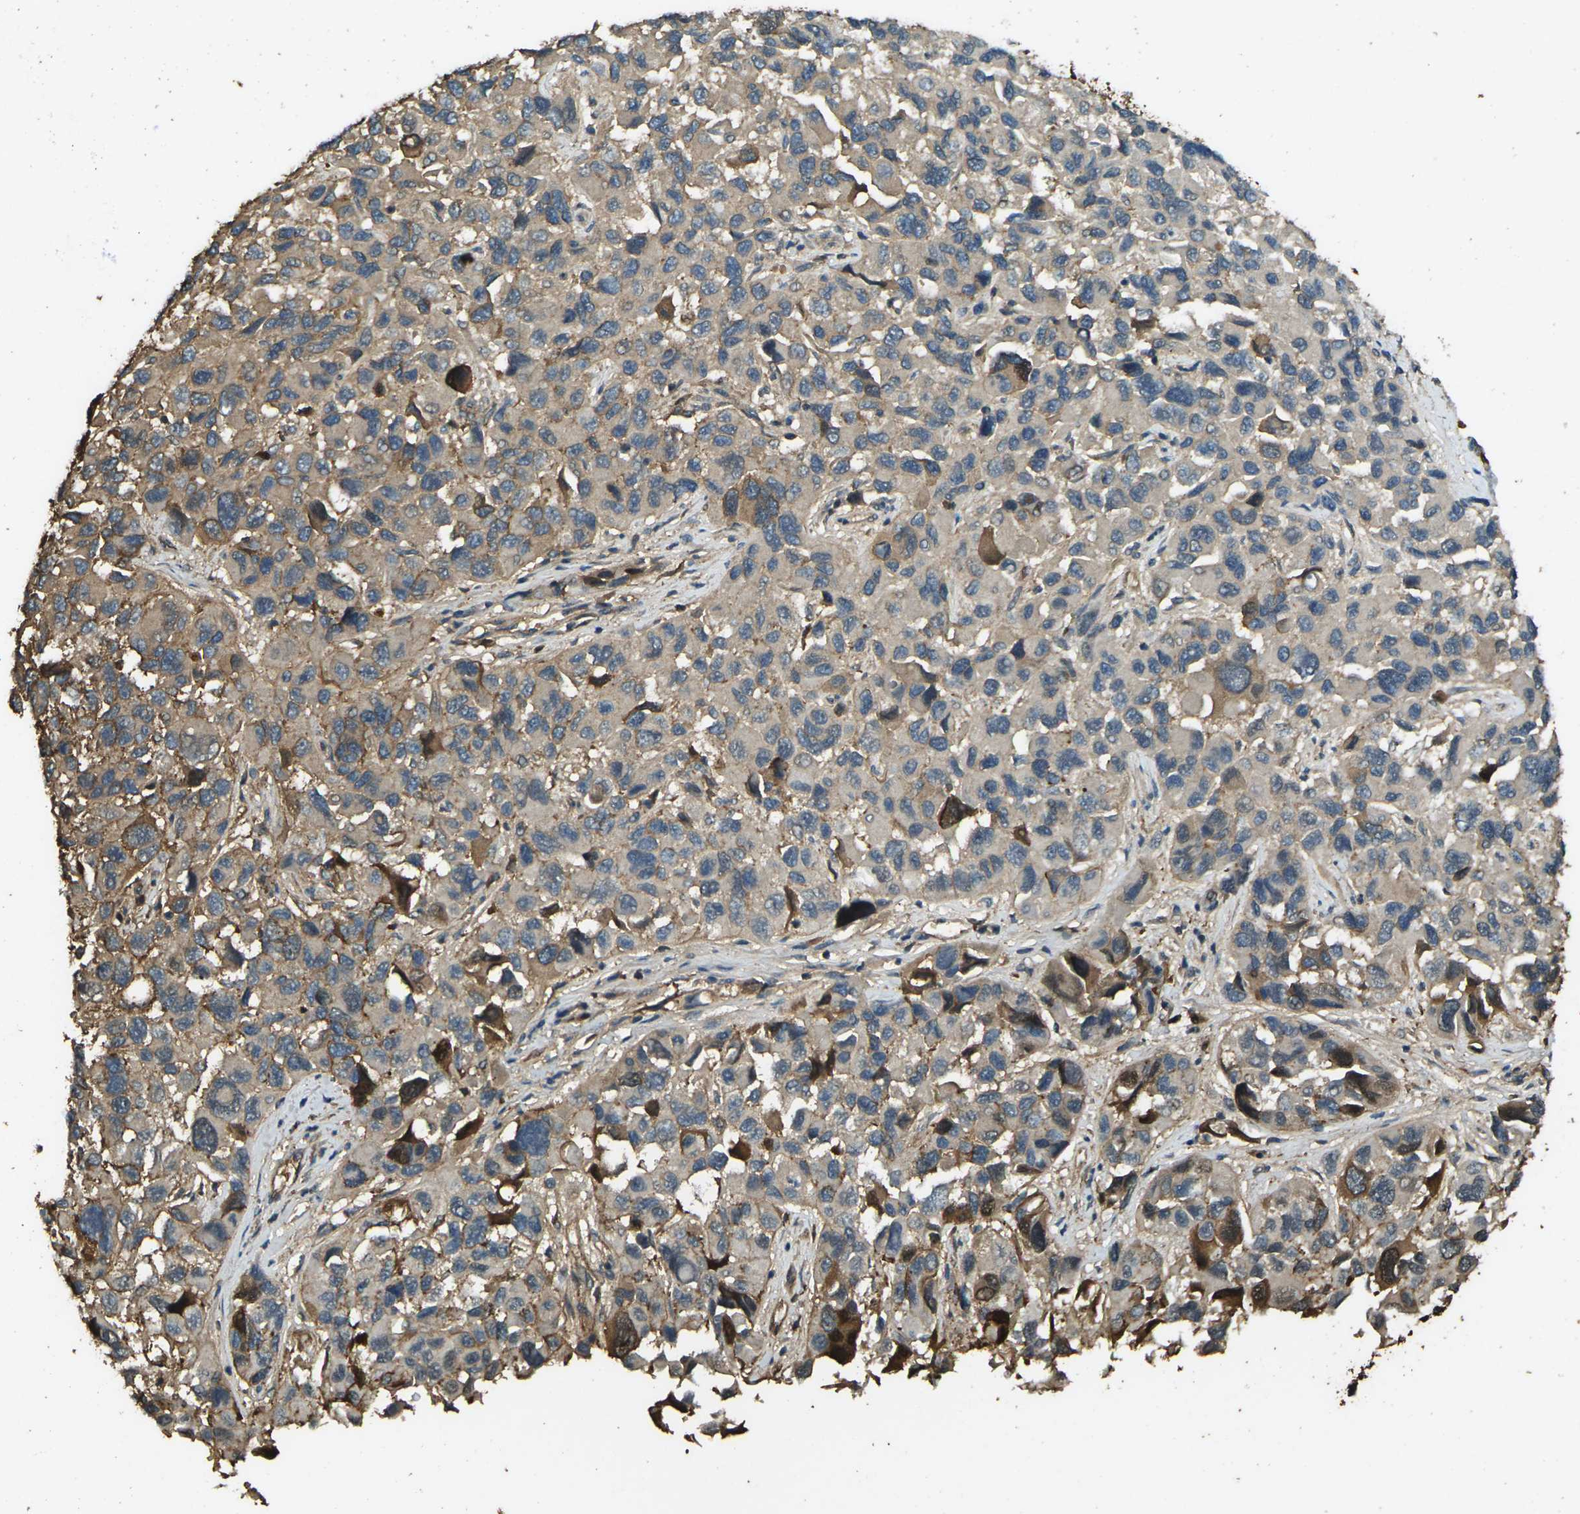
{"staining": {"intensity": "moderate", "quantity": ">75%", "location": "cytoplasmic/membranous"}, "tissue": "melanoma", "cell_type": "Tumor cells", "image_type": "cancer", "snomed": [{"axis": "morphology", "description": "Malignant melanoma, NOS"}, {"axis": "topography", "description": "Skin"}], "caption": "Protein expression analysis of malignant melanoma displays moderate cytoplasmic/membranous expression in approximately >75% of tumor cells.", "gene": "CYP1B1", "patient": {"sex": "male", "age": 53}}